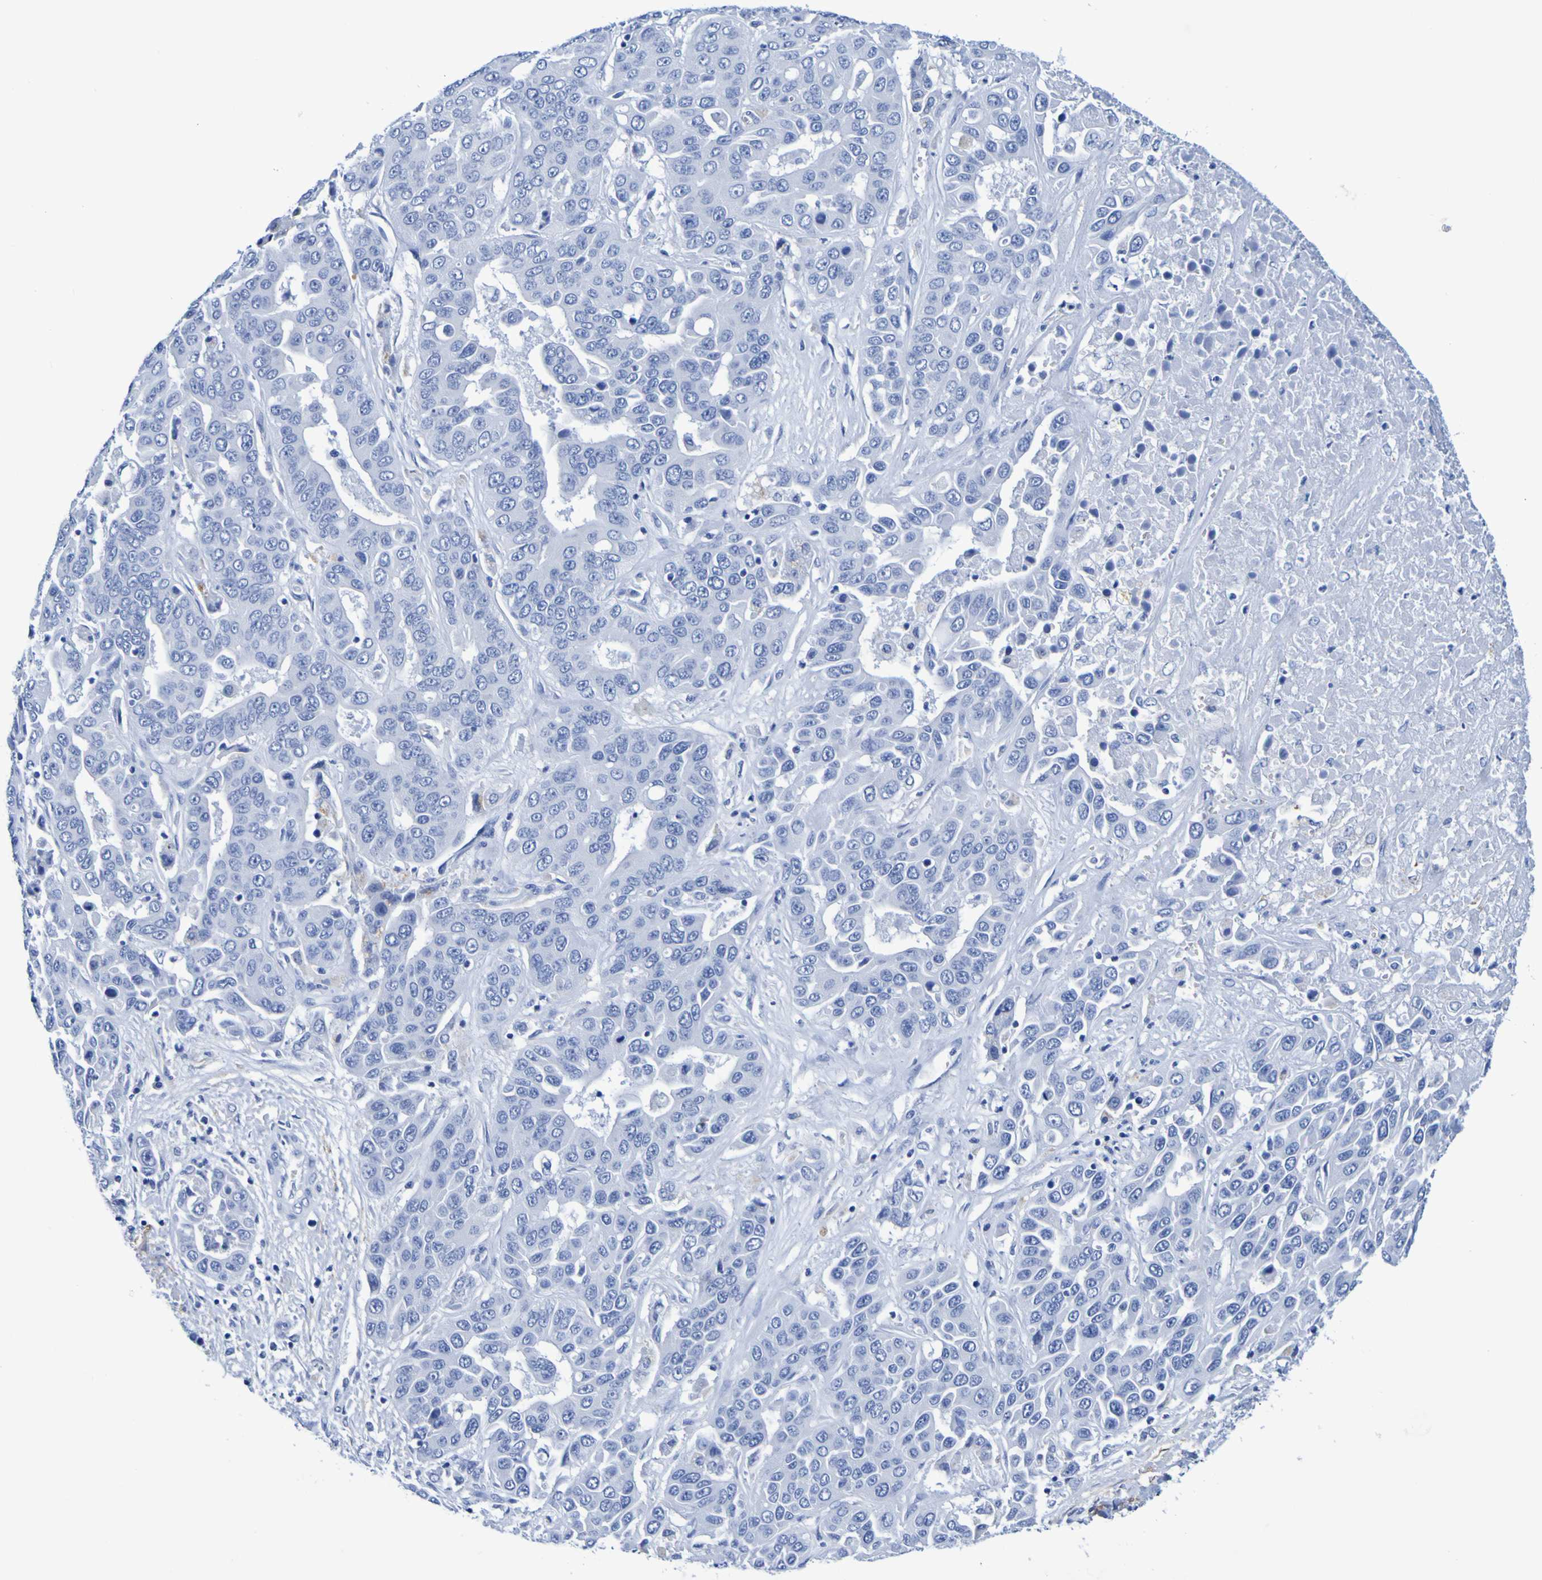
{"staining": {"intensity": "negative", "quantity": "none", "location": "none"}, "tissue": "liver cancer", "cell_type": "Tumor cells", "image_type": "cancer", "snomed": [{"axis": "morphology", "description": "Cholangiocarcinoma"}, {"axis": "topography", "description": "Liver"}], "caption": "A photomicrograph of human cholangiocarcinoma (liver) is negative for staining in tumor cells.", "gene": "DPEP1", "patient": {"sex": "female", "age": 52}}